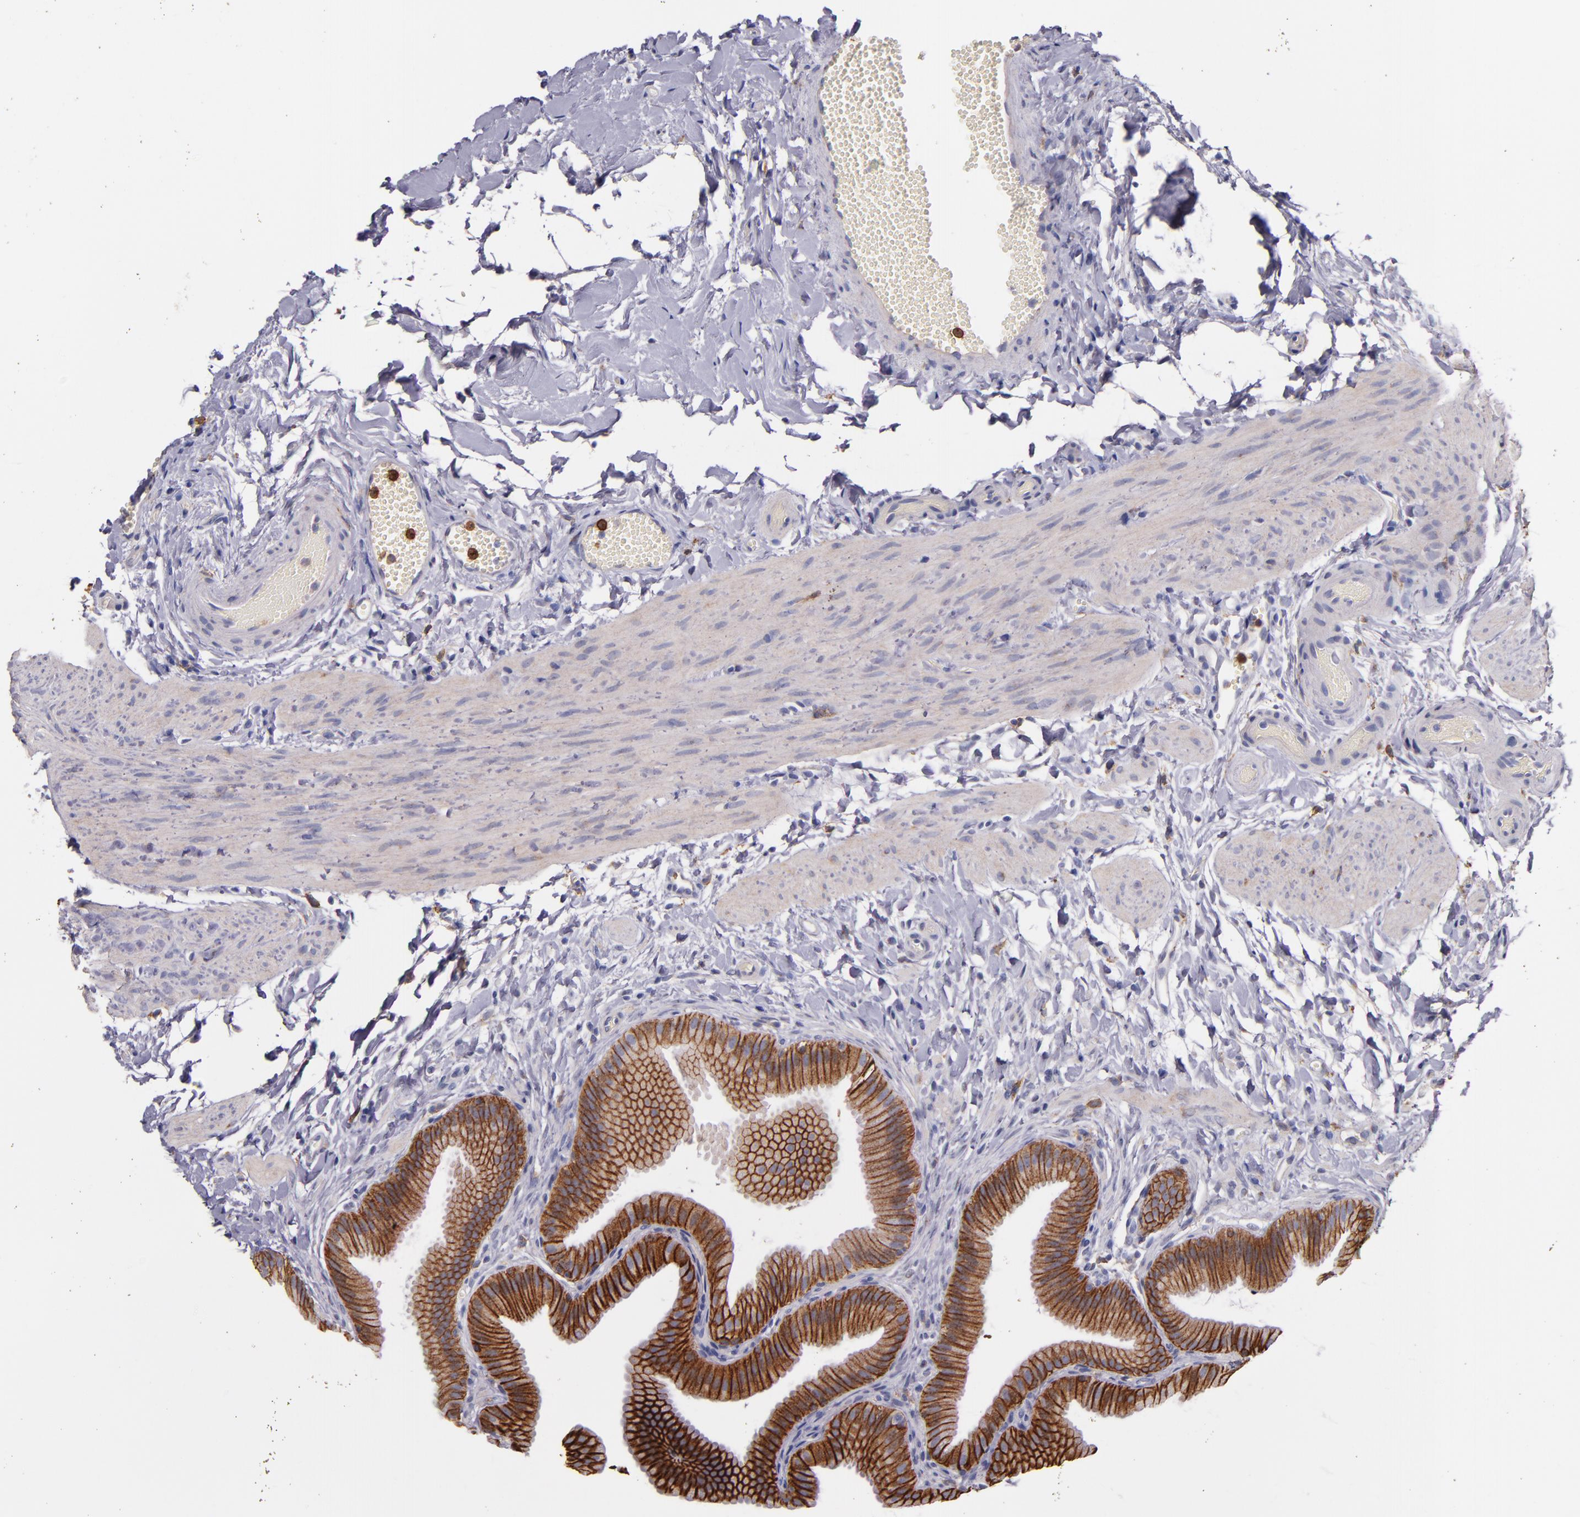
{"staining": {"intensity": "strong", "quantity": ">75%", "location": "cytoplasmic/membranous"}, "tissue": "gallbladder", "cell_type": "Glandular cells", "image_type": "normal", "snomed": [{"axis": "morphology", "description": "Normal tissue, NOS"}, {"axis": "topography", "description": "Gallbladder"}], "caption": "About >75% of glandular cells in benign gallbladder demonstrate strong cytoplasmic/membranous protein staining as visualized by brown immunohistochemical staining.", "gene": "C5AR1", "patient": {"sex": "female", "age": 63}}